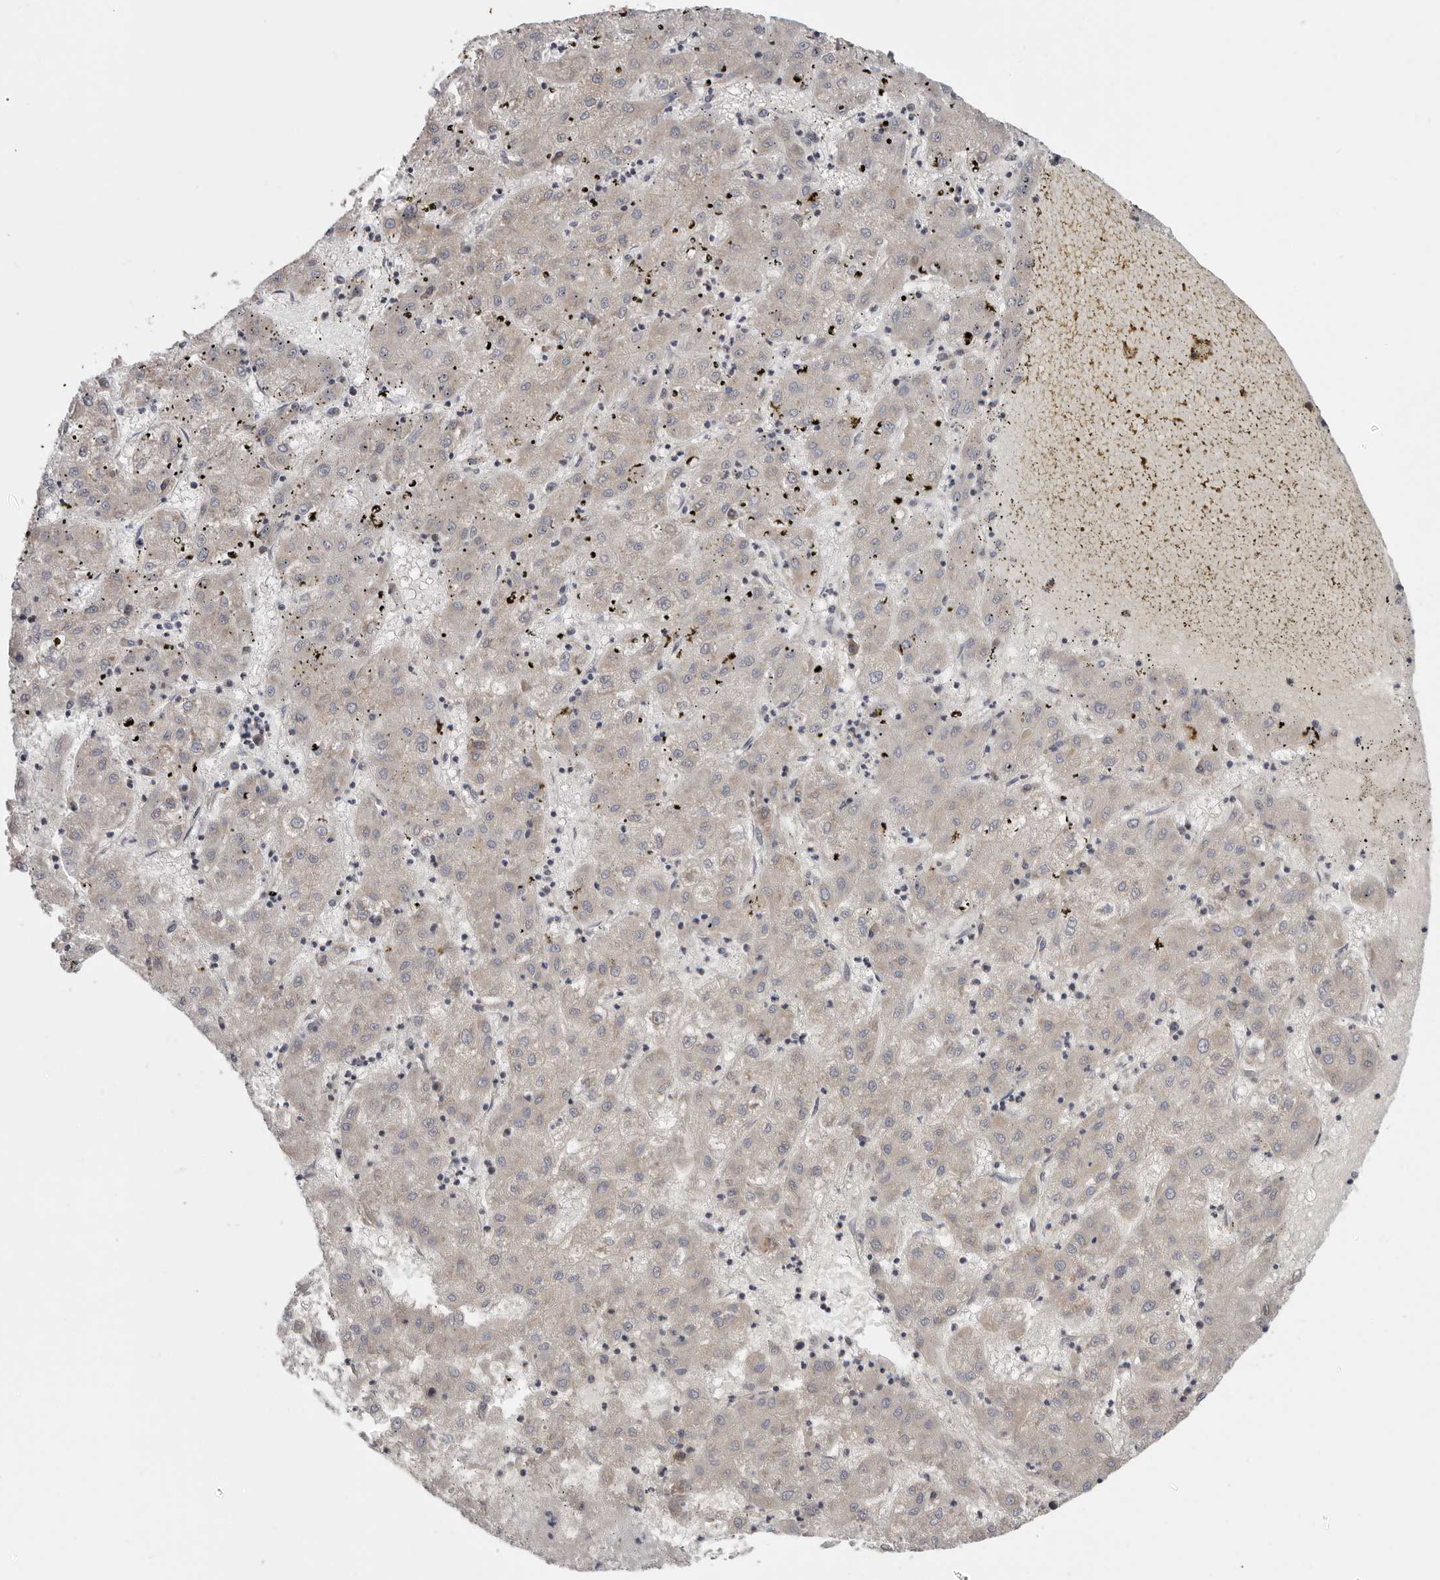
{"staining": {"intensity": "negative", "quantity": "none", "location": "none"}, "tissue": "liver cancer", "cell_type": "Tumor cells", "image_type": "cancer", "snomed": [{"axis": "morphology", "description": "Carcinoma, Hepatocellular, NOS"}, {"axis": "topography", "description": "Liver"}], "caption": "Immunohistochemistry (IHC) photomicrograph of neoplastic tissue: human liver hepatocellular carcinoma stained with DAB (3,3'-diaminobenzidine) shows no significant protein staining in tumor cells.", "gene": "TMUB1", "patient": {"sex": "male", "age": 72}}